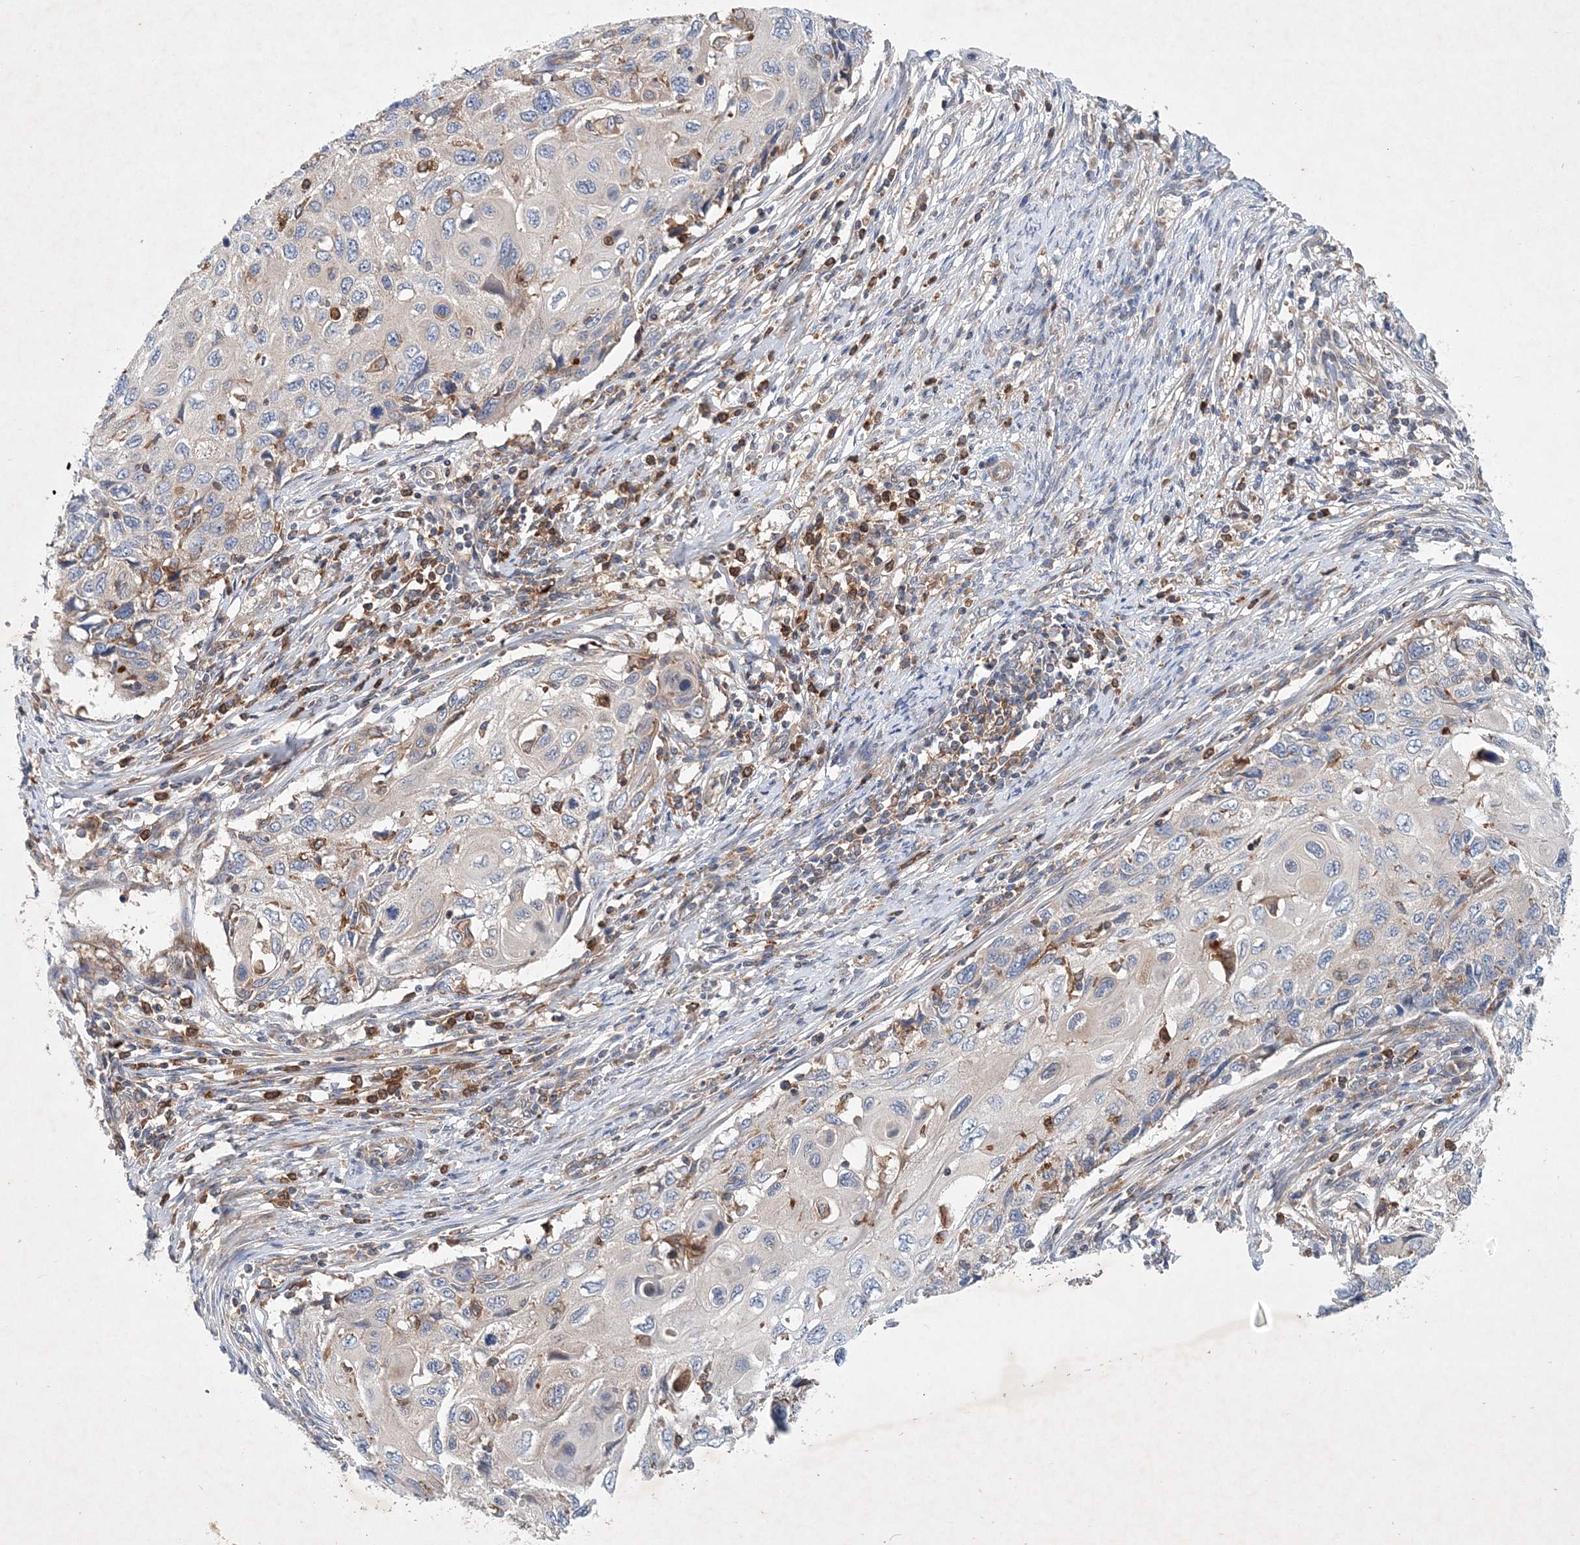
{"staining": {"intensity": "negative", "quantity": "none", "location": "none"}, "tissue": "cervical cancer", "cell_type": "Tumor cells", "image_type": "cancer", "snomed": [{"axis": "morphology", "description": "Squamous cell carcinoma, NOS"}, {"axis": "topography", "description": "Cervix"}], "caption": "Tumor cells are negative for brown protein staining in cervical cancer. The staining is performed using DAB (3,3'-diaminobenzidine) brown chromogen with nuclei counter-stained in using hematoxylin.", "gene": "P2RY10", "patient": {"sex": "female", "age": 70}}